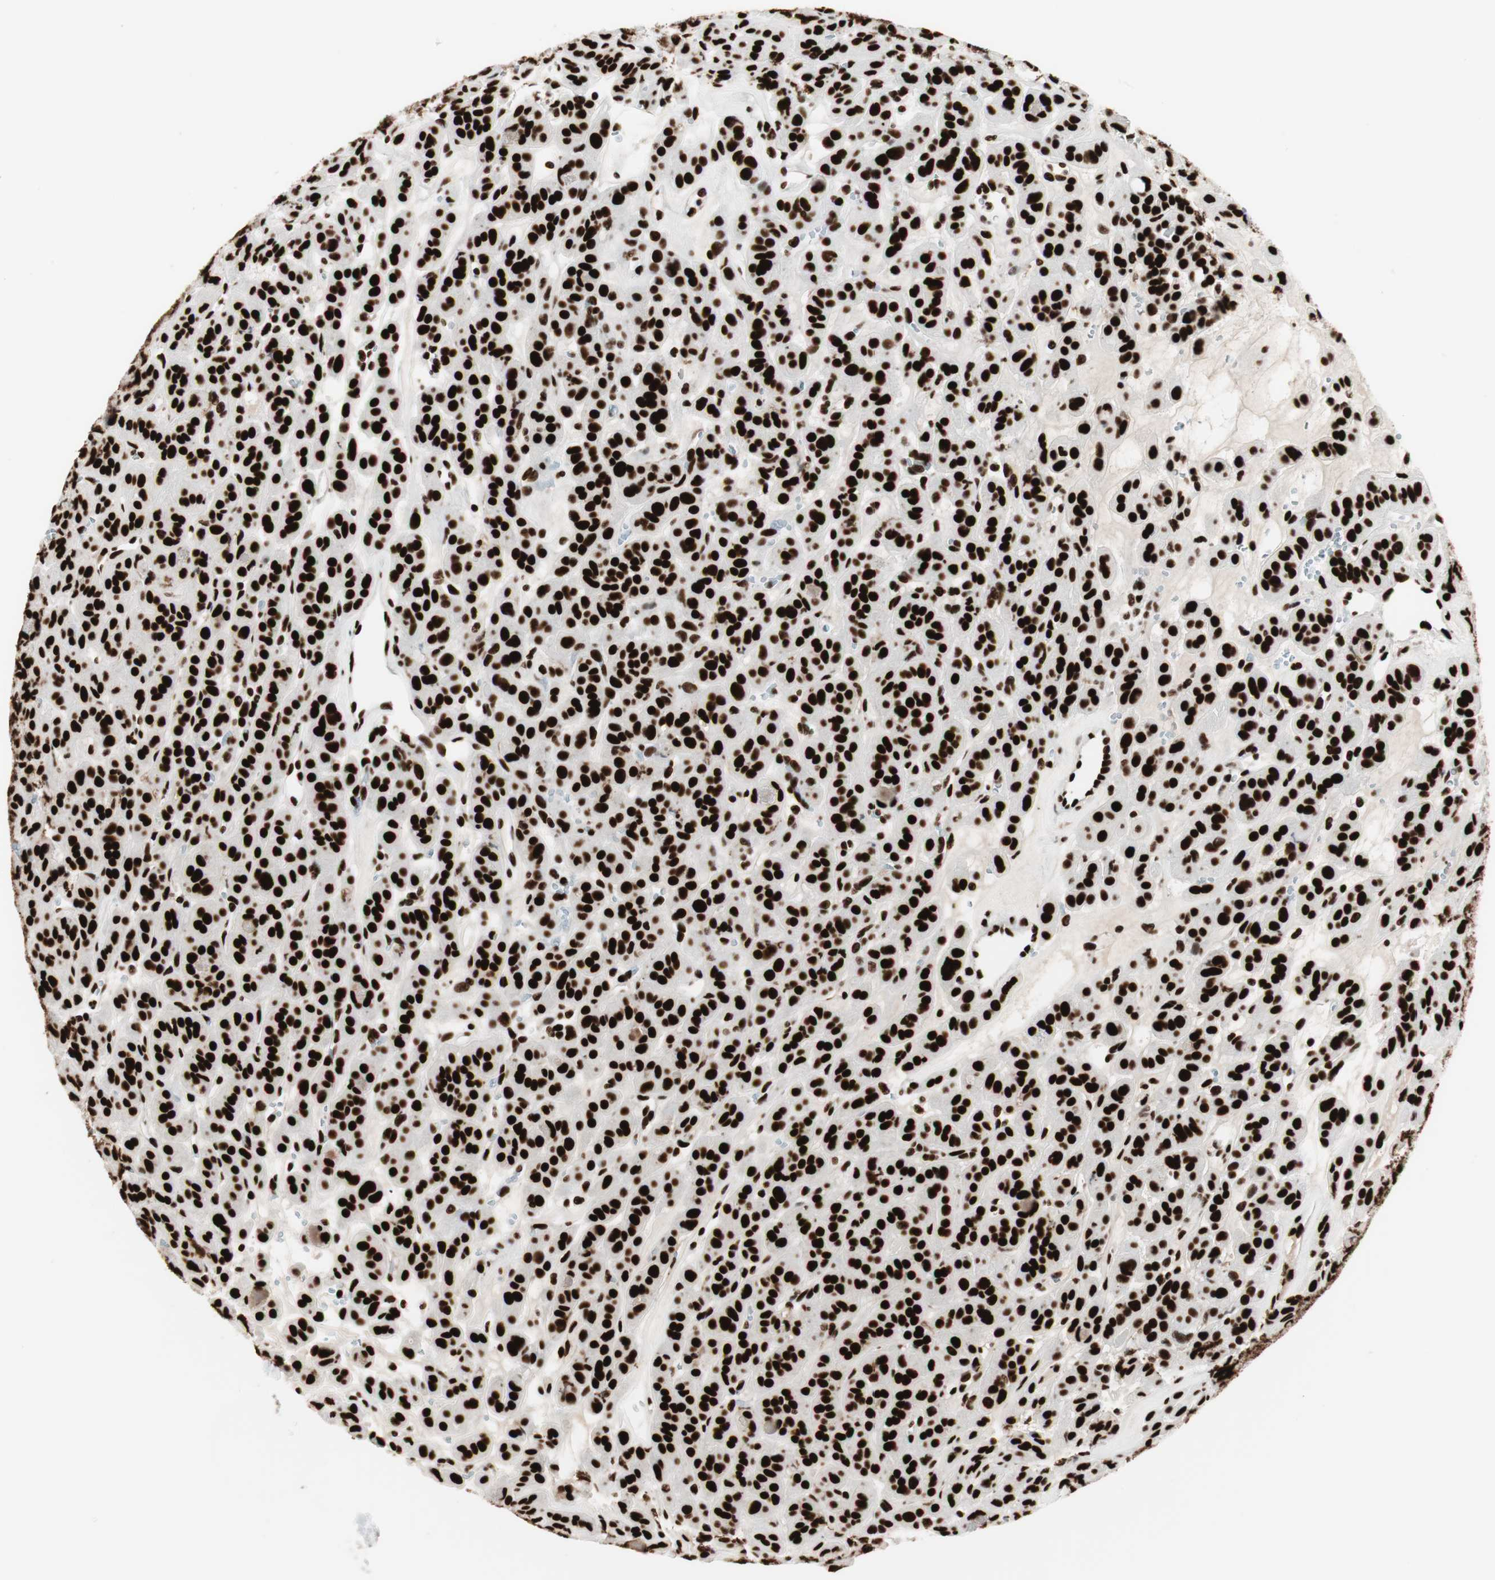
{"staining": {"intensity": "strong", "quantity": ">75%", "location": "nuclear"}, "tissue": "thyroid cancer", "cell_type": "Tumor cells", "image_type": "cancer", "snomed": [{"axis": "morphology", "description": "Follicular adenoma carcinoma, NOS"}, {"axis": "topography", "description": "Thyroid gland"}], "caption": "Immunohistochemistry (IHC) histopathology image of neoplastic tissue: human thyroid cancer stained using immunohistochemistry (IHC) demonstrates high levels of strong protein expression localized specifically in the nuclear of tumor cells, appearing as a nuclear brown color.", "gene": "PSME3", "patient": {"sex": "female", "age": 71}}